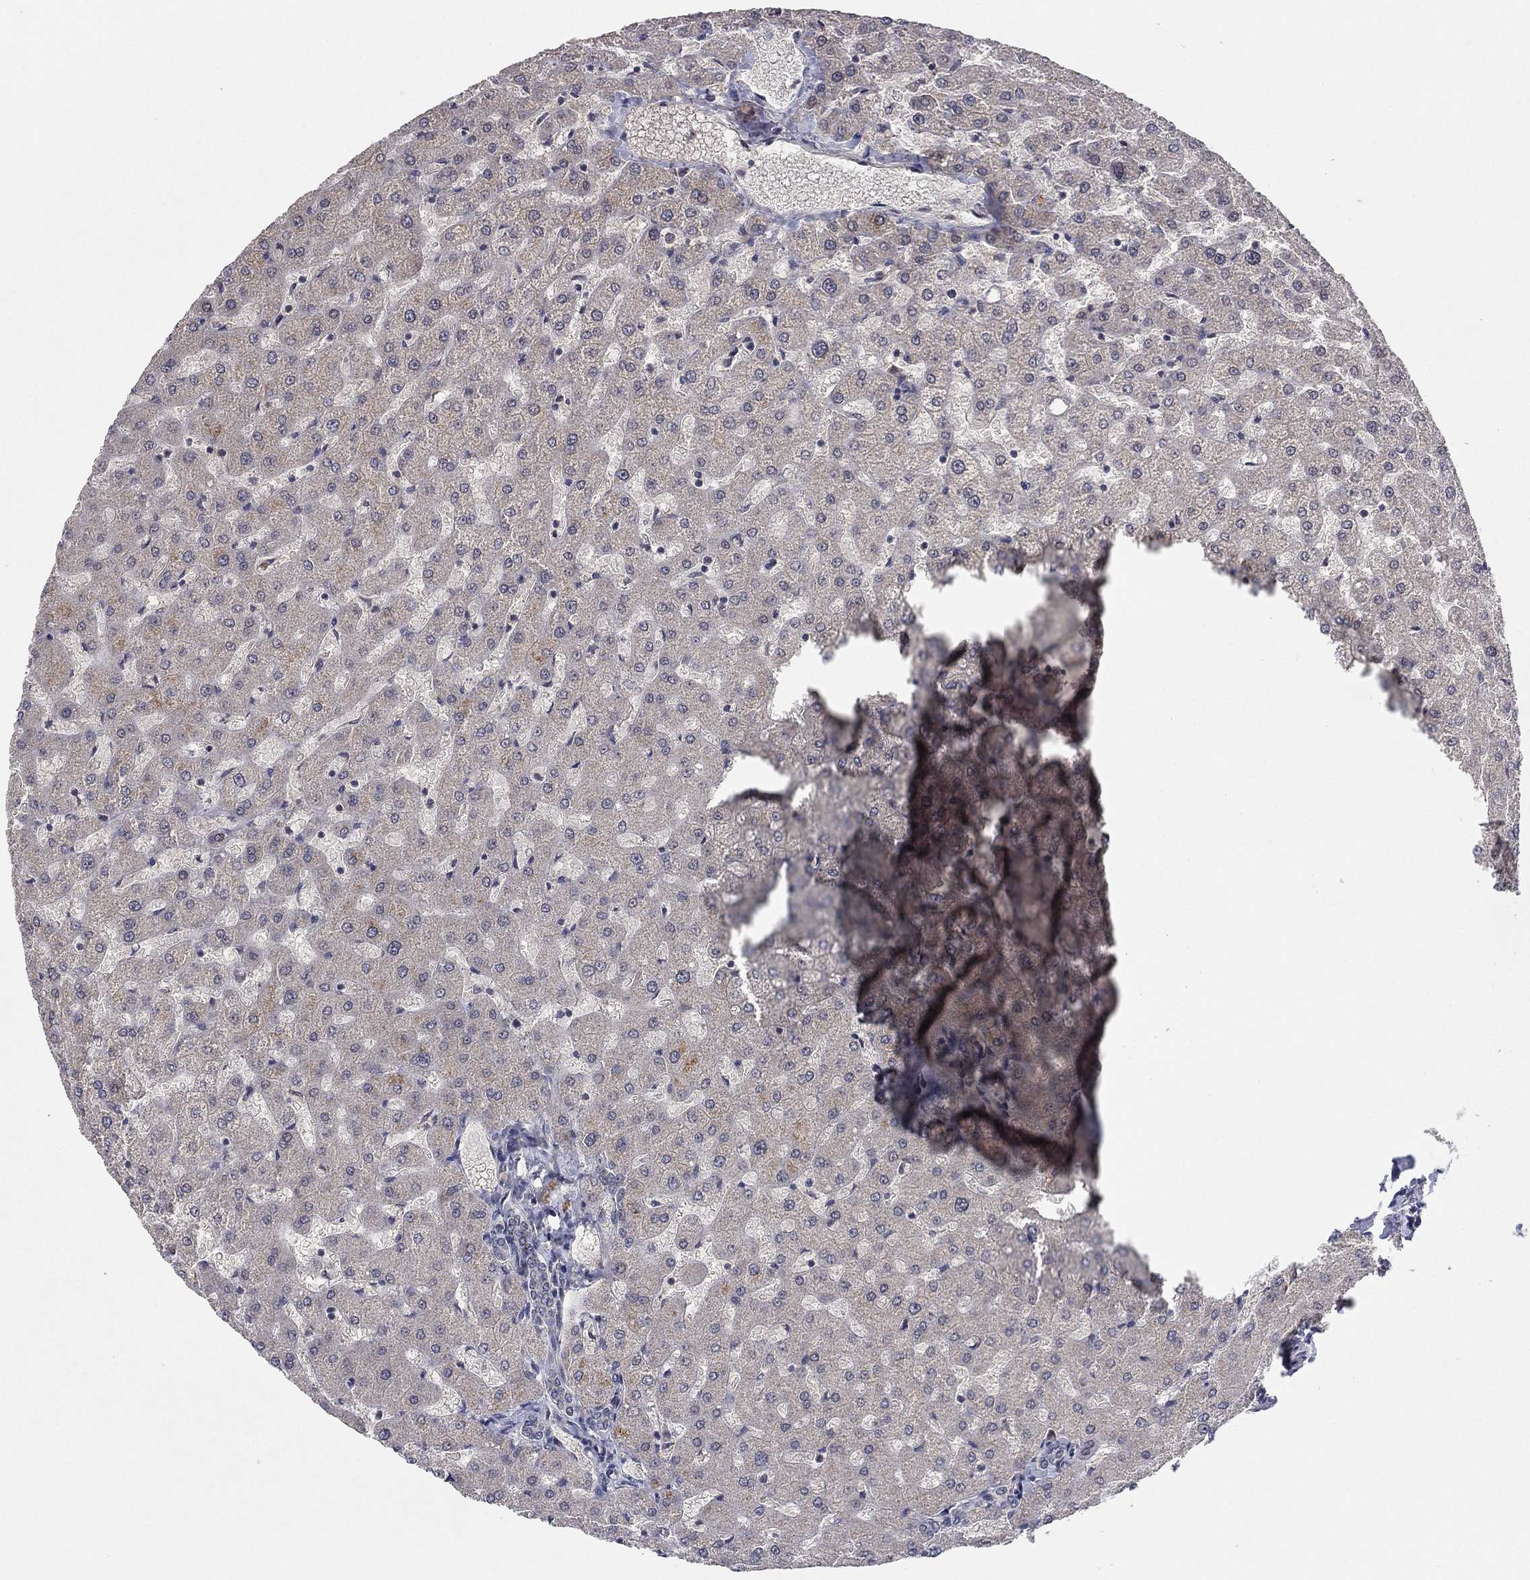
{"staining": {"intensity": "negative", "quantity": "none", "location": "none"}, "tissue": "liver", "cell_type": "Cholangiocytes", "image_type": "normal", "snomed": [{"axis": "morphology", "description": "Normal tissue, NOS"}, {"axis": "topography", "description": "Liver"}], "caption": "IHC of normal liver displays no positivity in cholangiocytes.", "gene": "IL4", "patient": {"sex": "female", "age": 50}}